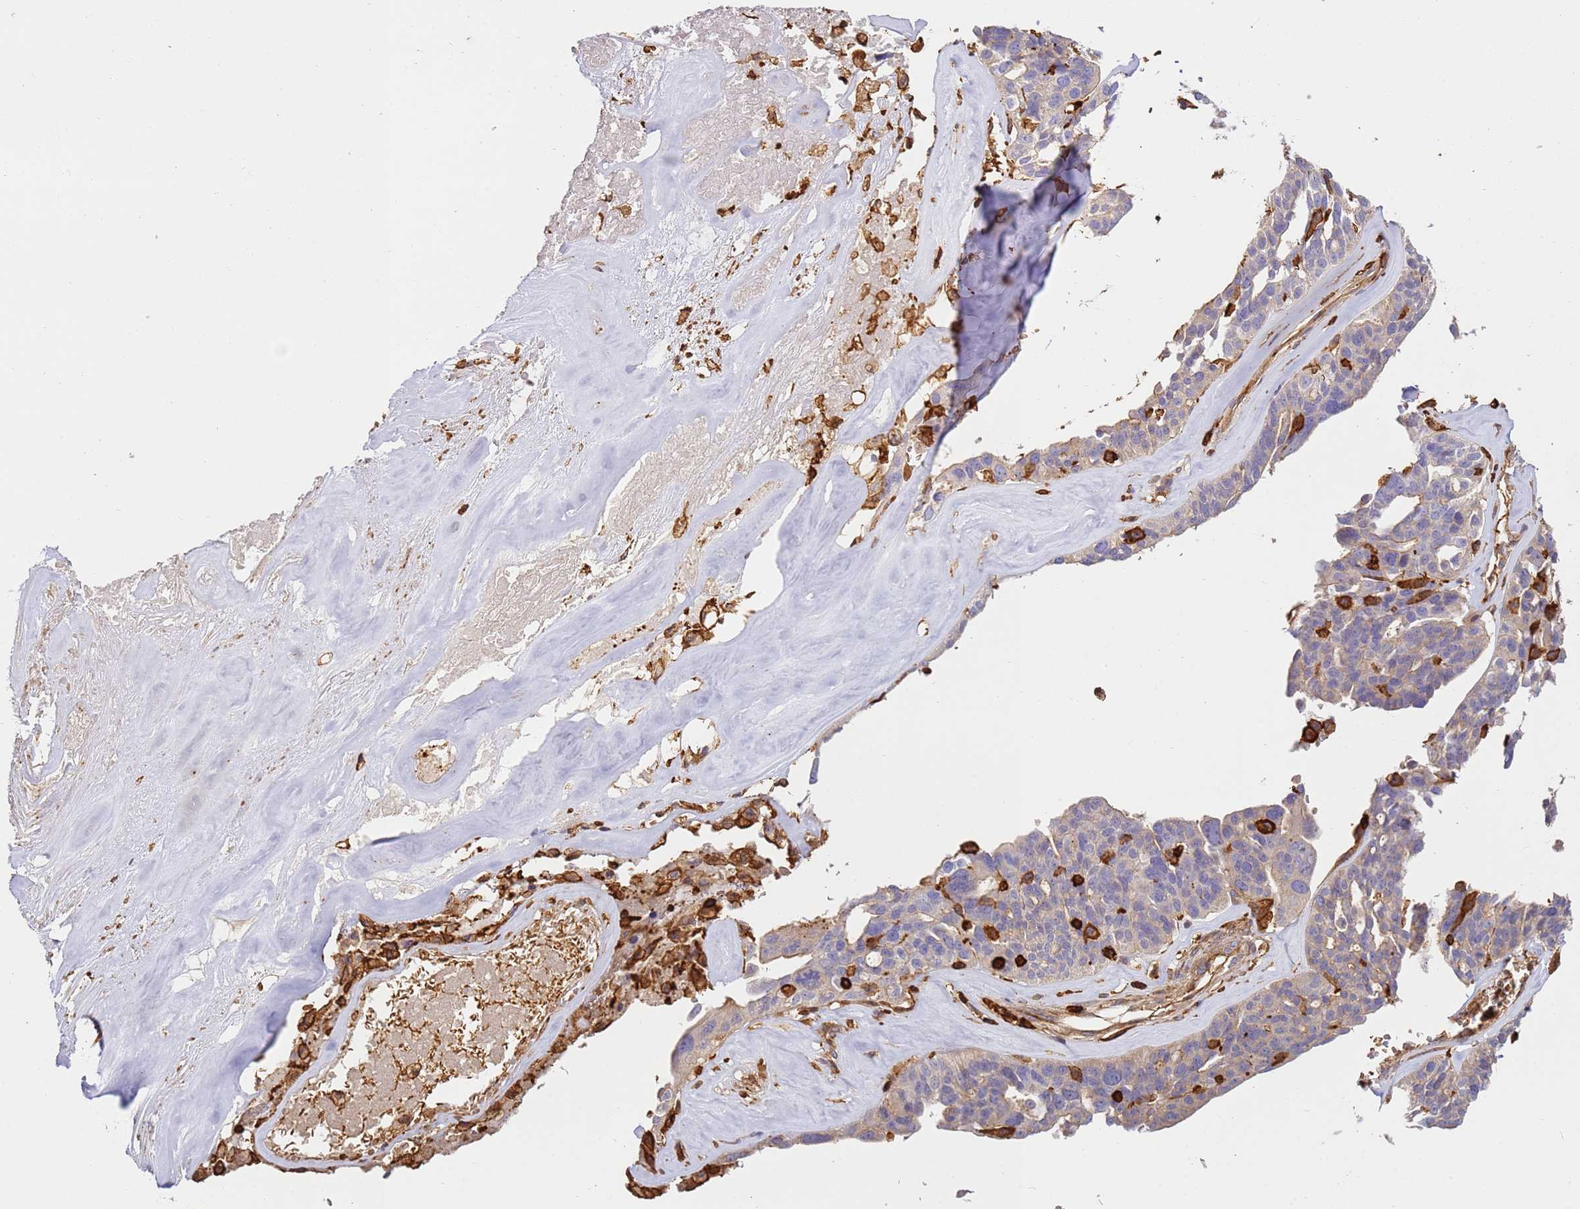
{"staining": {"intensity": "negative", "quantity": "none", "location": "none"}, "tissue": "ovarian cancer", "cell_type": "Tumor cells", "image_type": "cancer", "snomed": [{"axis": "morphology", "description": "Cystadenocarcinoma, serous, NOS"}, {"axis": "topography", "description": "Ovary"}], "caption": "This is an immunohistochemistry micrograph of human ovarian cancer (serous cystadenocarcinoma). There is no staining in tumor cells.", "gene": "OR6P1", "patient": {"sex": "female", "age": 59}}